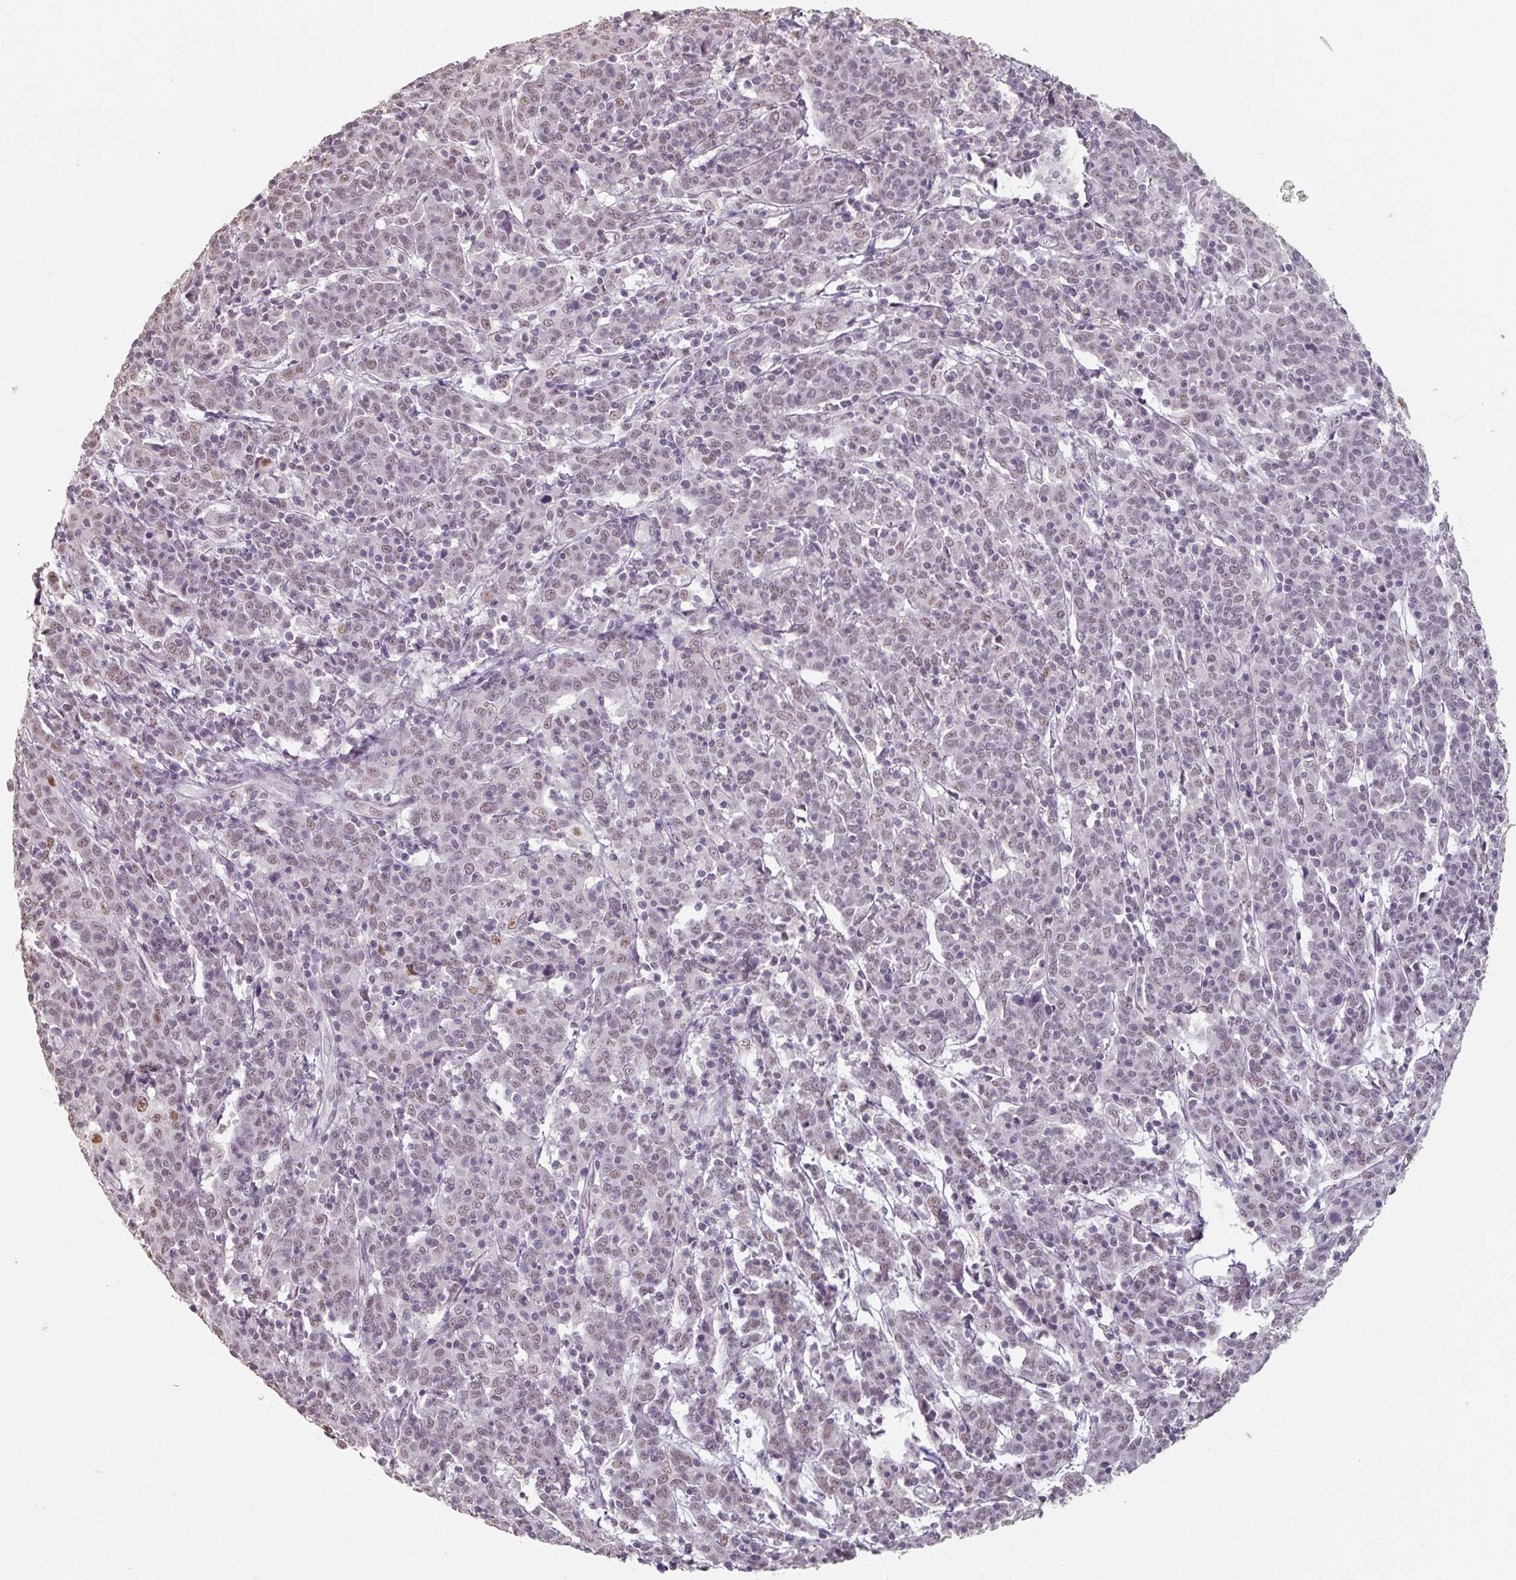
{"staining": {"intensity": "moderate", "quantity": "<25%", "location": "nuclear"}, "tissue": "cervical cancer", "cell_type": "Tumor cells", "image_type": "cancer", "snomed": [{"axis": "morphology", "description": "Squamous cell carcinoma, NOS"}, {"axis": "topography", "description": "Cervix"}], "caption": "Tumor cells demonstrate moderate nuclear staining in approximately <25% of cells in cervical cancer (squamous cell carcinoma). Nuclei are stained in blue.", "gene": "ZFTRAF1", "patient": {"sex": "female", "age": 67}}